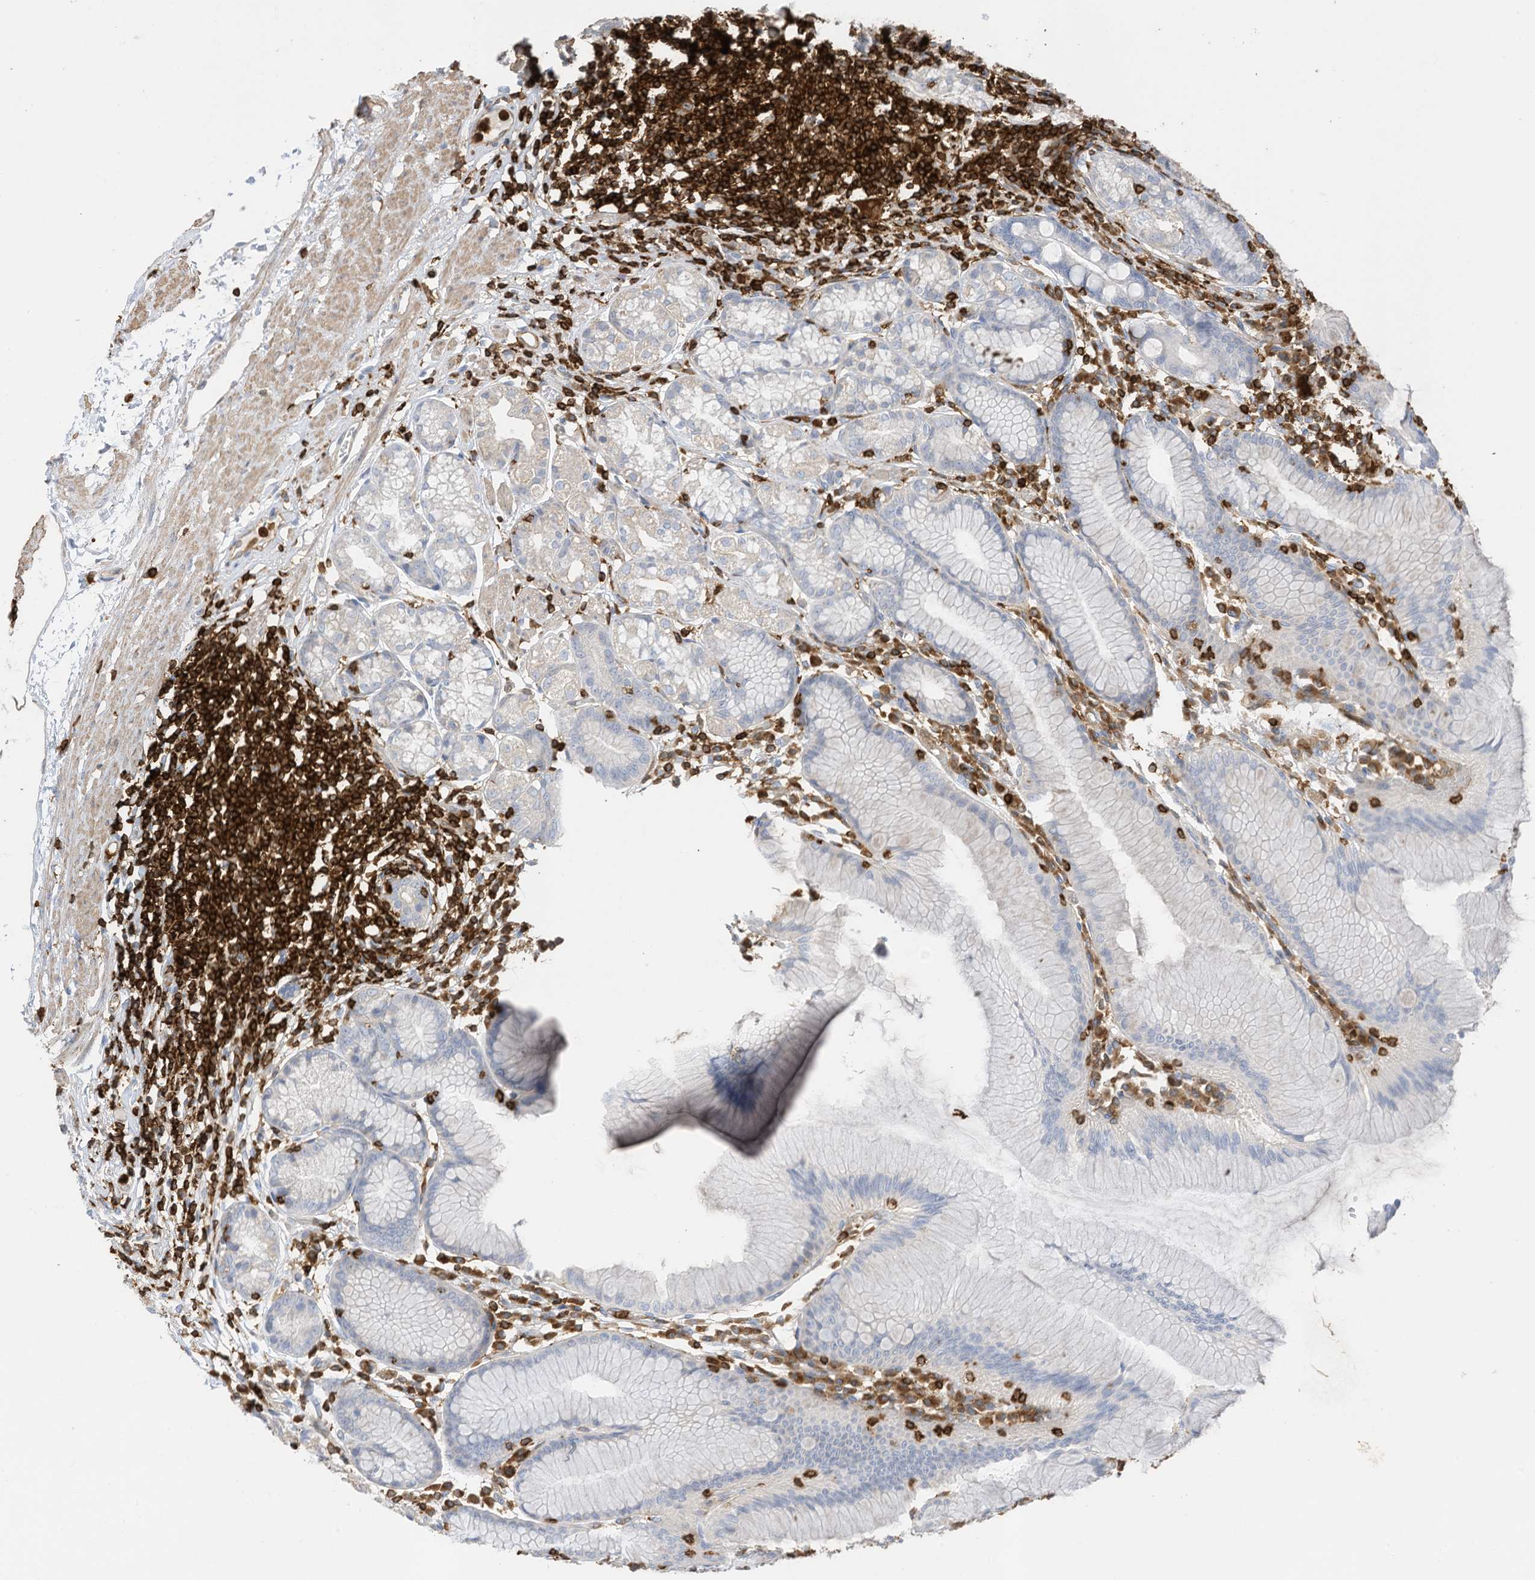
{"staining": {"intensity": "negative", "quantity": "none", "location": "none"}, "tissue": "stomach", "cell_type": "Glandular cells", "image_type": "normal", "snomed": [{"axis": "morphology", "description": "Normal tissue, NOS"}, {"axis": "topography", "description": "Stomach"}], "caption": "DAB immunohistochemical staining of benign stomach displays no significant staining in glandular cells.", "gene": "ARHGAP25", "patient": {"sex": "female", "age": 57}}